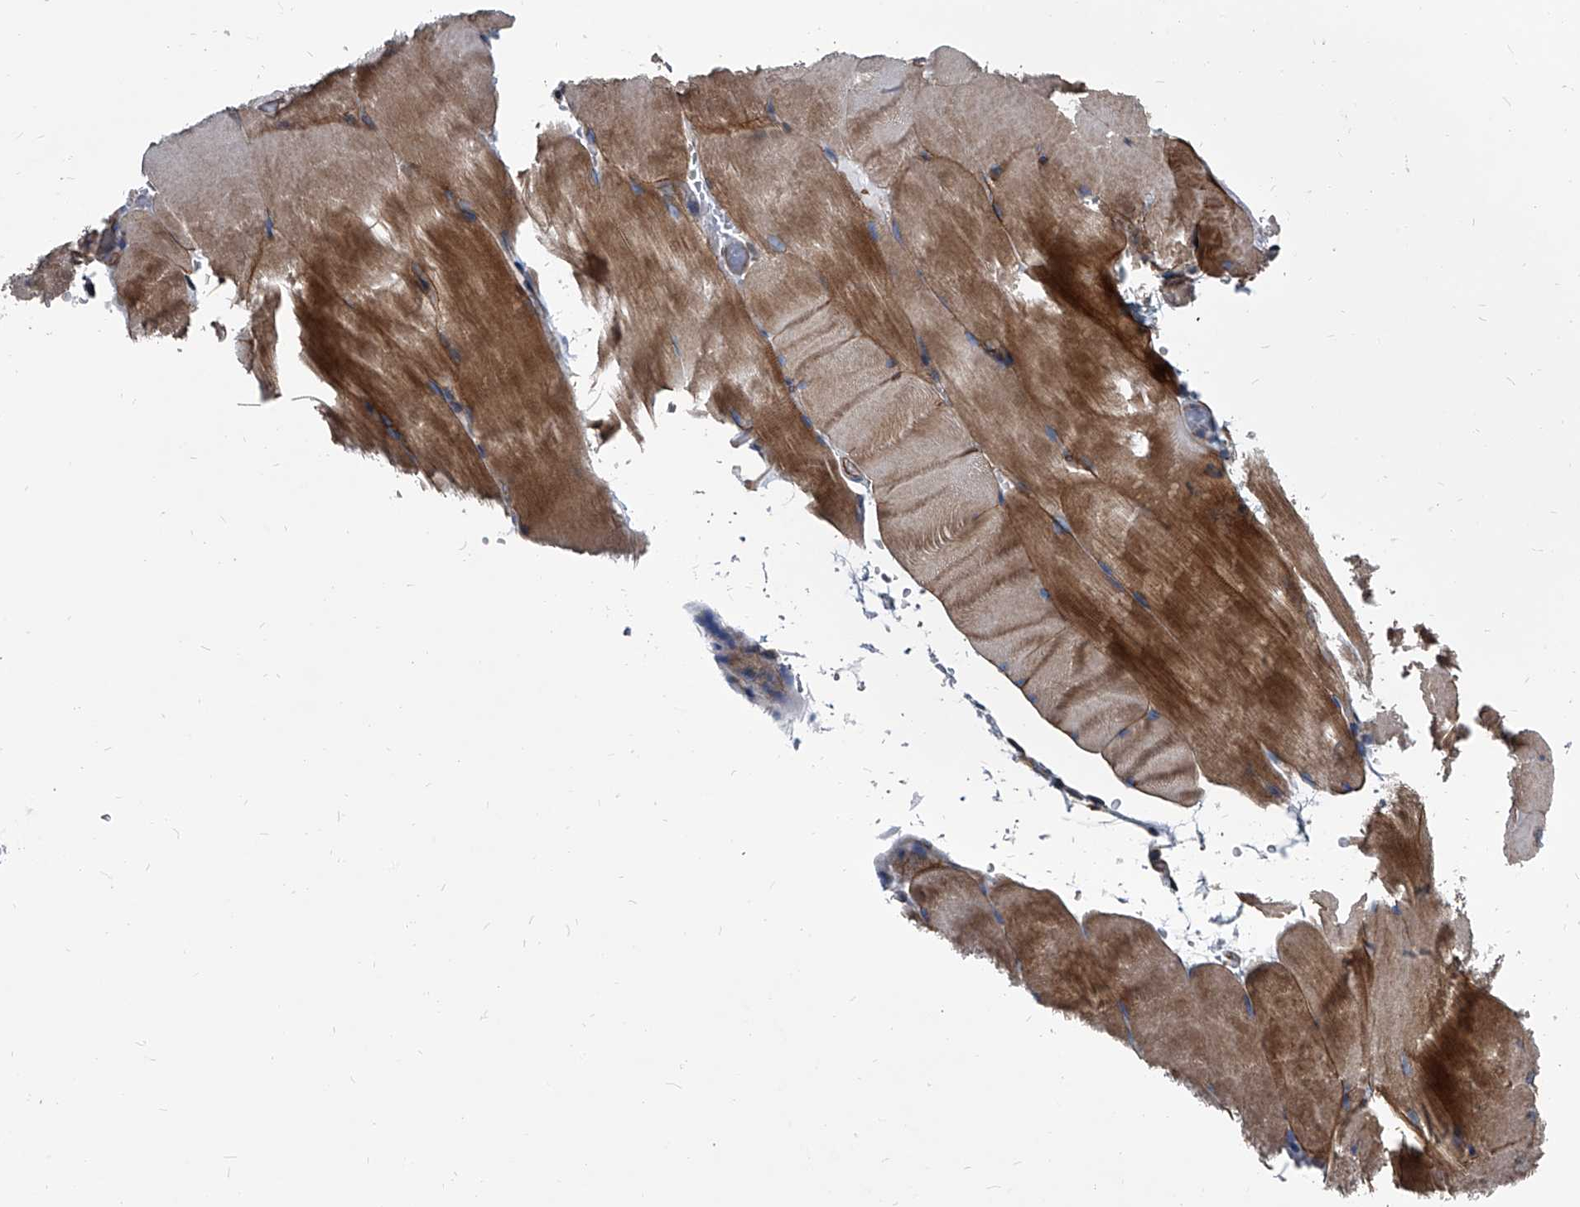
{"staining": {"intensity": "moderate", "quantity": "25%-75%", "location": "cytoplasmic/membranous"}, "tissue": "skeletal muscle", "cell_type": "Myocytes", "image_type": "normal", "snomed": [{"axis": "morphology", "description": "Normal tissue, NOS"}, {"axis": "topography", "description": "Skeletal muscle"}, {"axis": "topography", "description": "Parathyroid gland"}], "caption": "Moderate cytoplasmic/membranous positivity for a protein is appreciated in approximately 25%-75% of myocytes of benign skeletal muscle using immunohistochemistry (IHC).", "gene": "PLEC", "patient": {"sex": "female", "age": 37}}